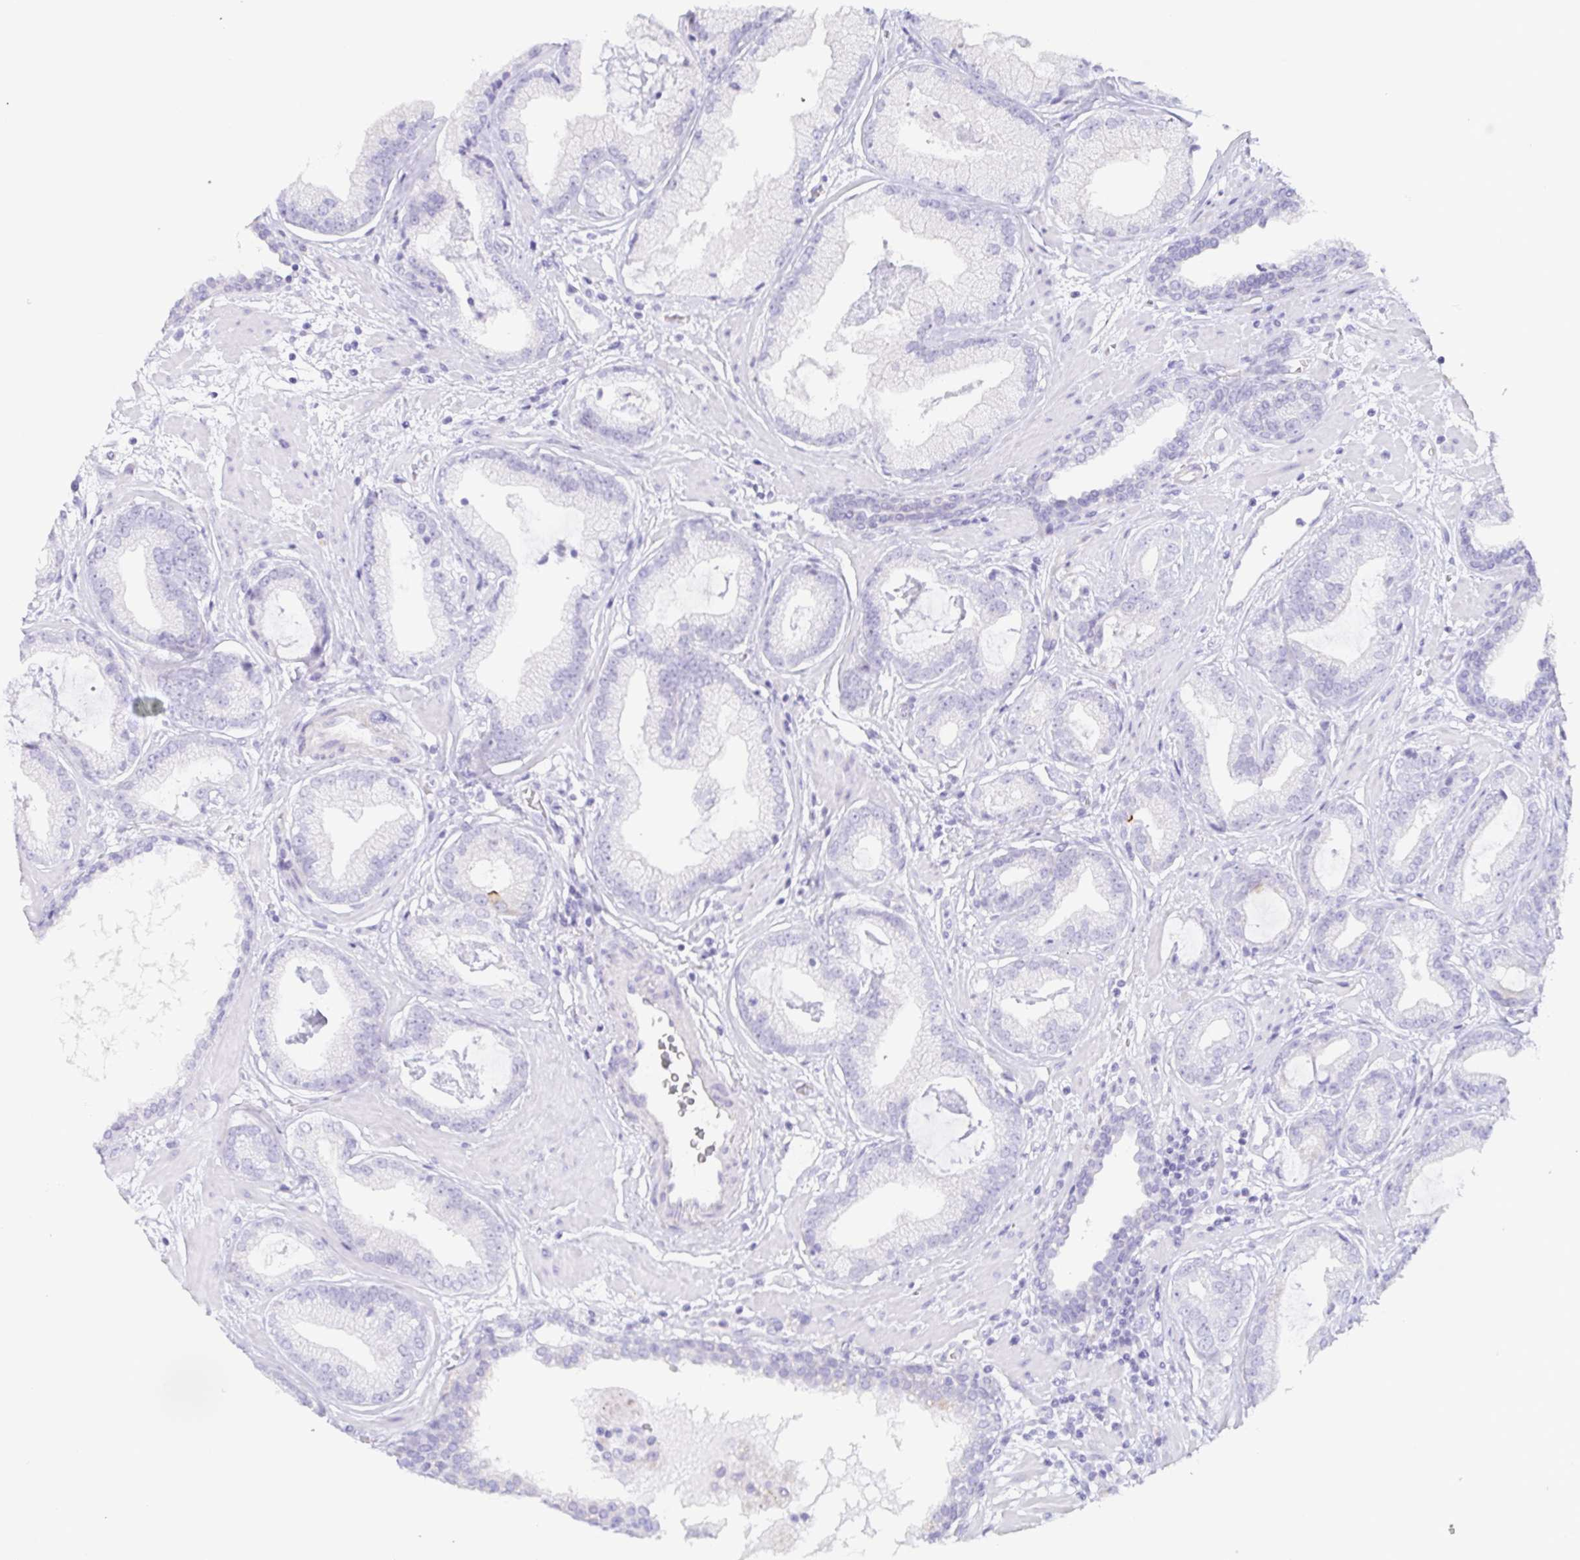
{"staining": {"intensity": "negative", "quantity": "none", "location": "none"}, "tissue": "prostate cancer", "cell_type": "Tumor cells", "image_type": "cancer", "snomed": [{"axis": "morphology", "description": "Adenocarcinoma, Low grade"}, {"axis": "topography", "description": "Prostate"}], "caption": "There is no significant expression in tumor cells of prostate cancer. (DAB (3,3'-diaminobenzidine) IHC with hematoxylin counter stain).", "gene": "PRR4", "patient": {"sex": "male", "age": 62}}